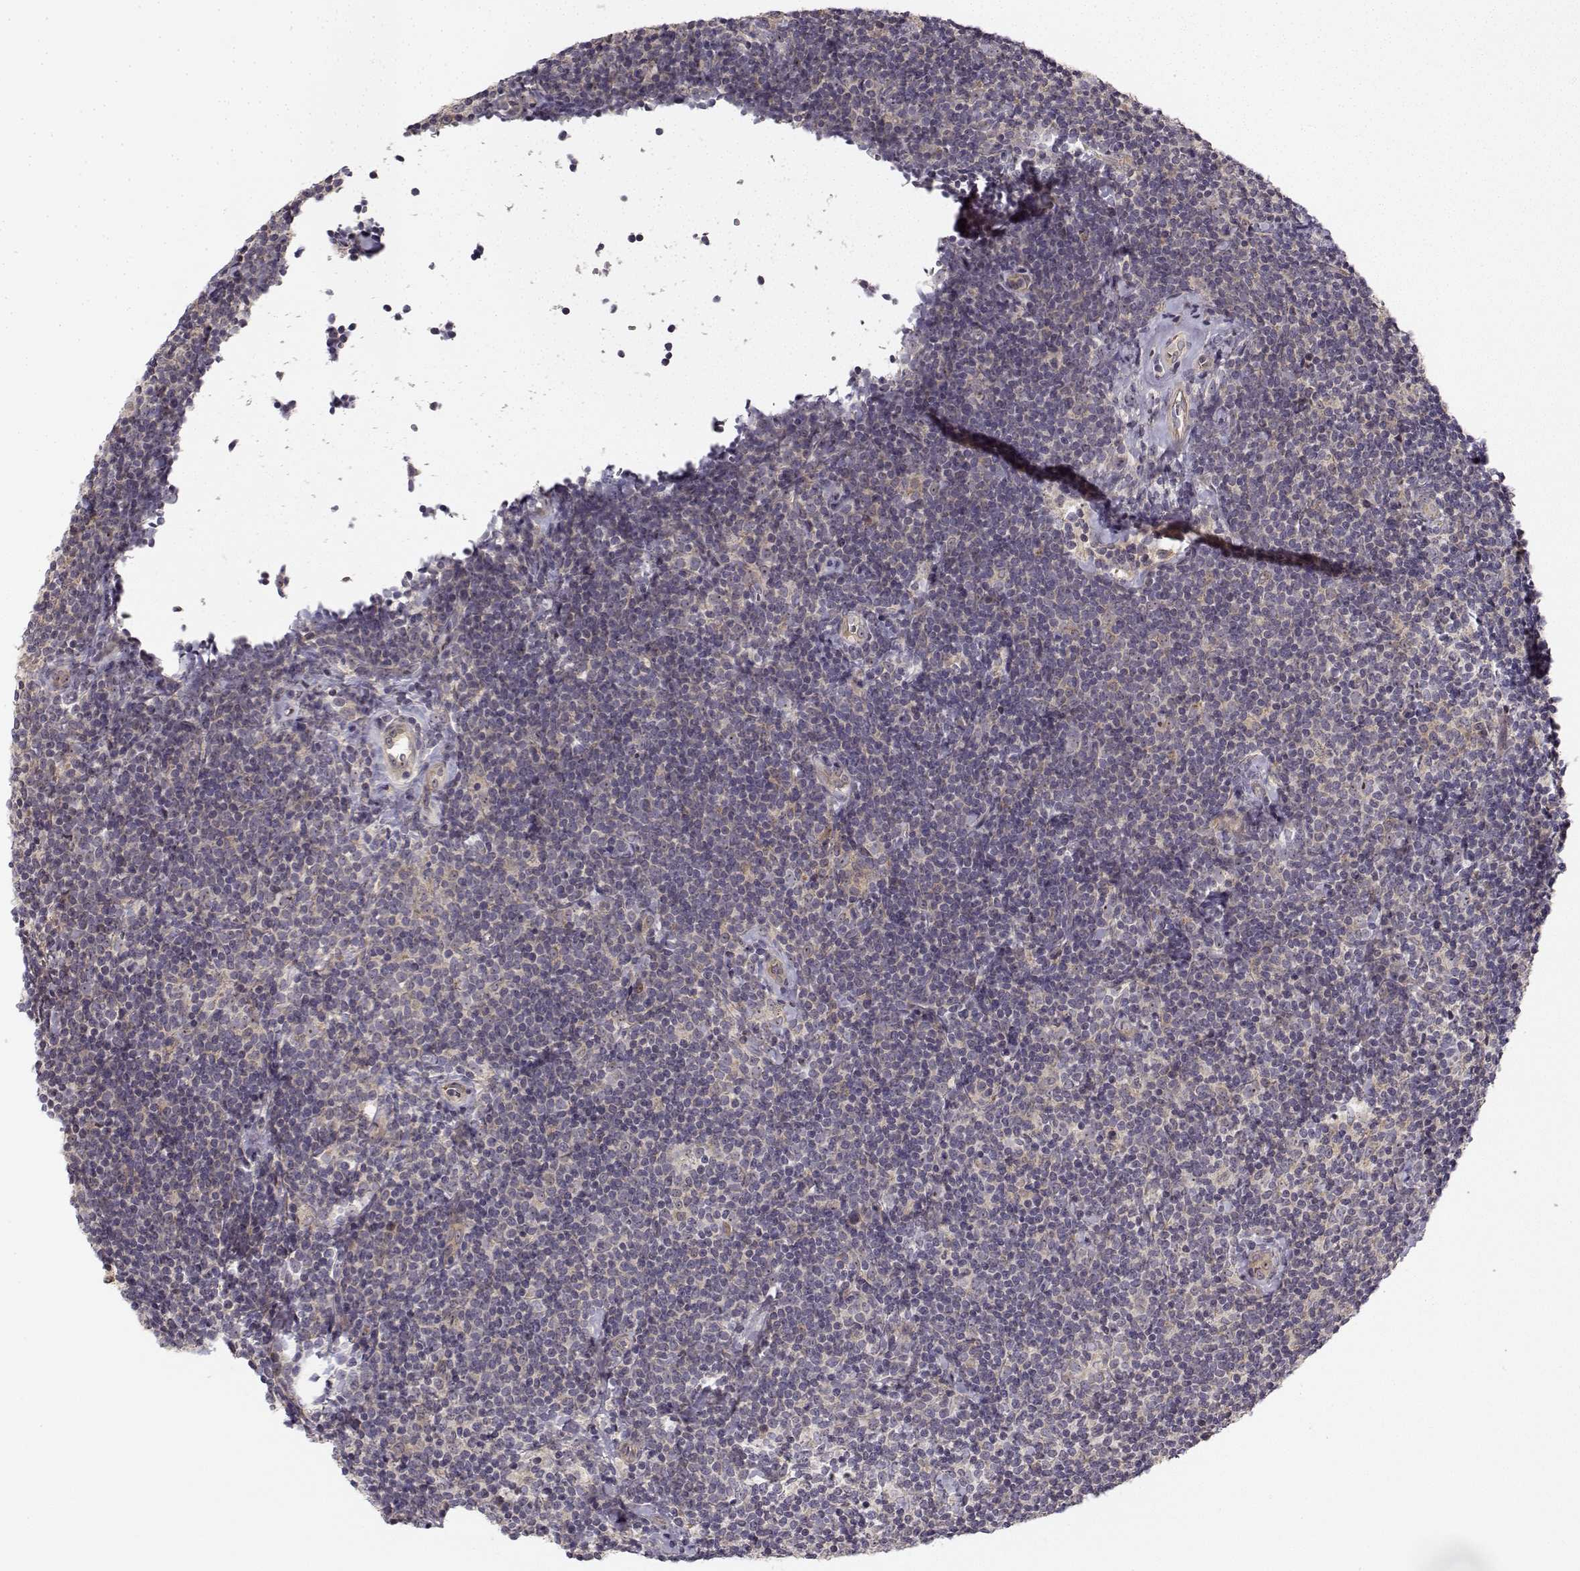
{"staining": {"intensity": "weak", "quantity": ">75%", "location": "cytoplasmic/membranous"}, "tissue": "lymphoma", "cell_type": "Tumor cells", "image_type": "cancer", "snomed": [{"axis": "morphology", "description": "Malignant lymphoma, non-Hodgkin's type, Low grade"}, {"axis": "topography", "description": "Lymph node"}], "caption": "About >75% of tumor cells in human malignant lymphoma, non-Hodgkin's type (low-grade) display weak cytoplasmic/membranous protein expression as visualized by brown immunohistochemical staining.", "gene": "MED12L", "patient": {"sex": "female", "age": 56}}